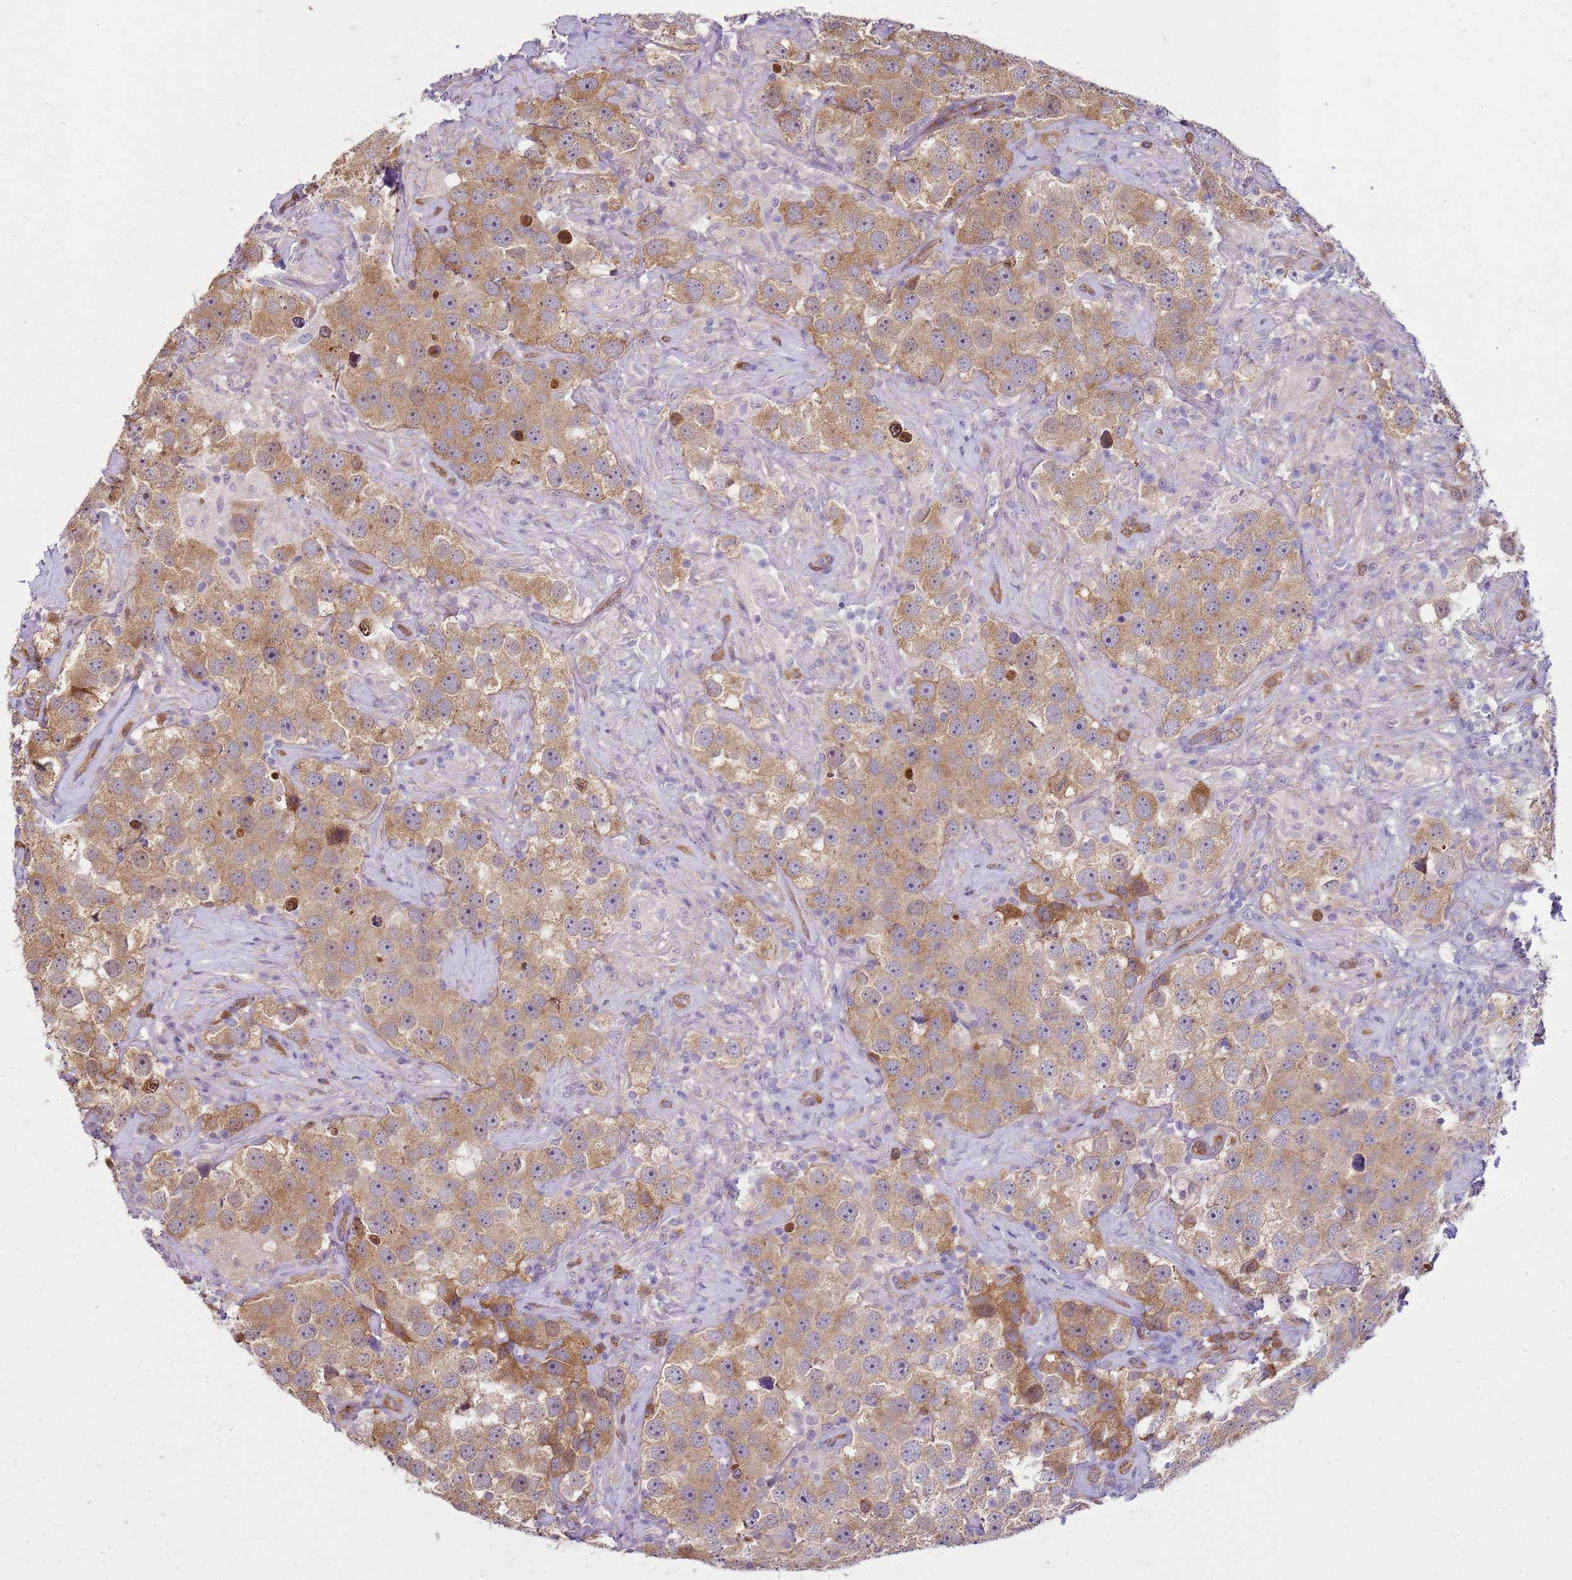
{"staining": {"intensity": "moderate", "quantity": ">75%", "location": "cytoplasmic/membranous"}, "tissue": "testis cancer", "cell_type": "Tumor cells", "image_type": "cancer", "snomed": [{"axis": "morphology", "description": "Seminoma, NOS"}, {"axis": "topography", "description": "Testis"}], "caption": "Protein staining demonstrates moderate cytoplasmic/membranous positivity in approximately >75% of tumor cells in testis cancer (seminoma). Nuclei are stained in blue.", "gene": "YWHAE", "patient": {"sex": "male", "age": 49}}